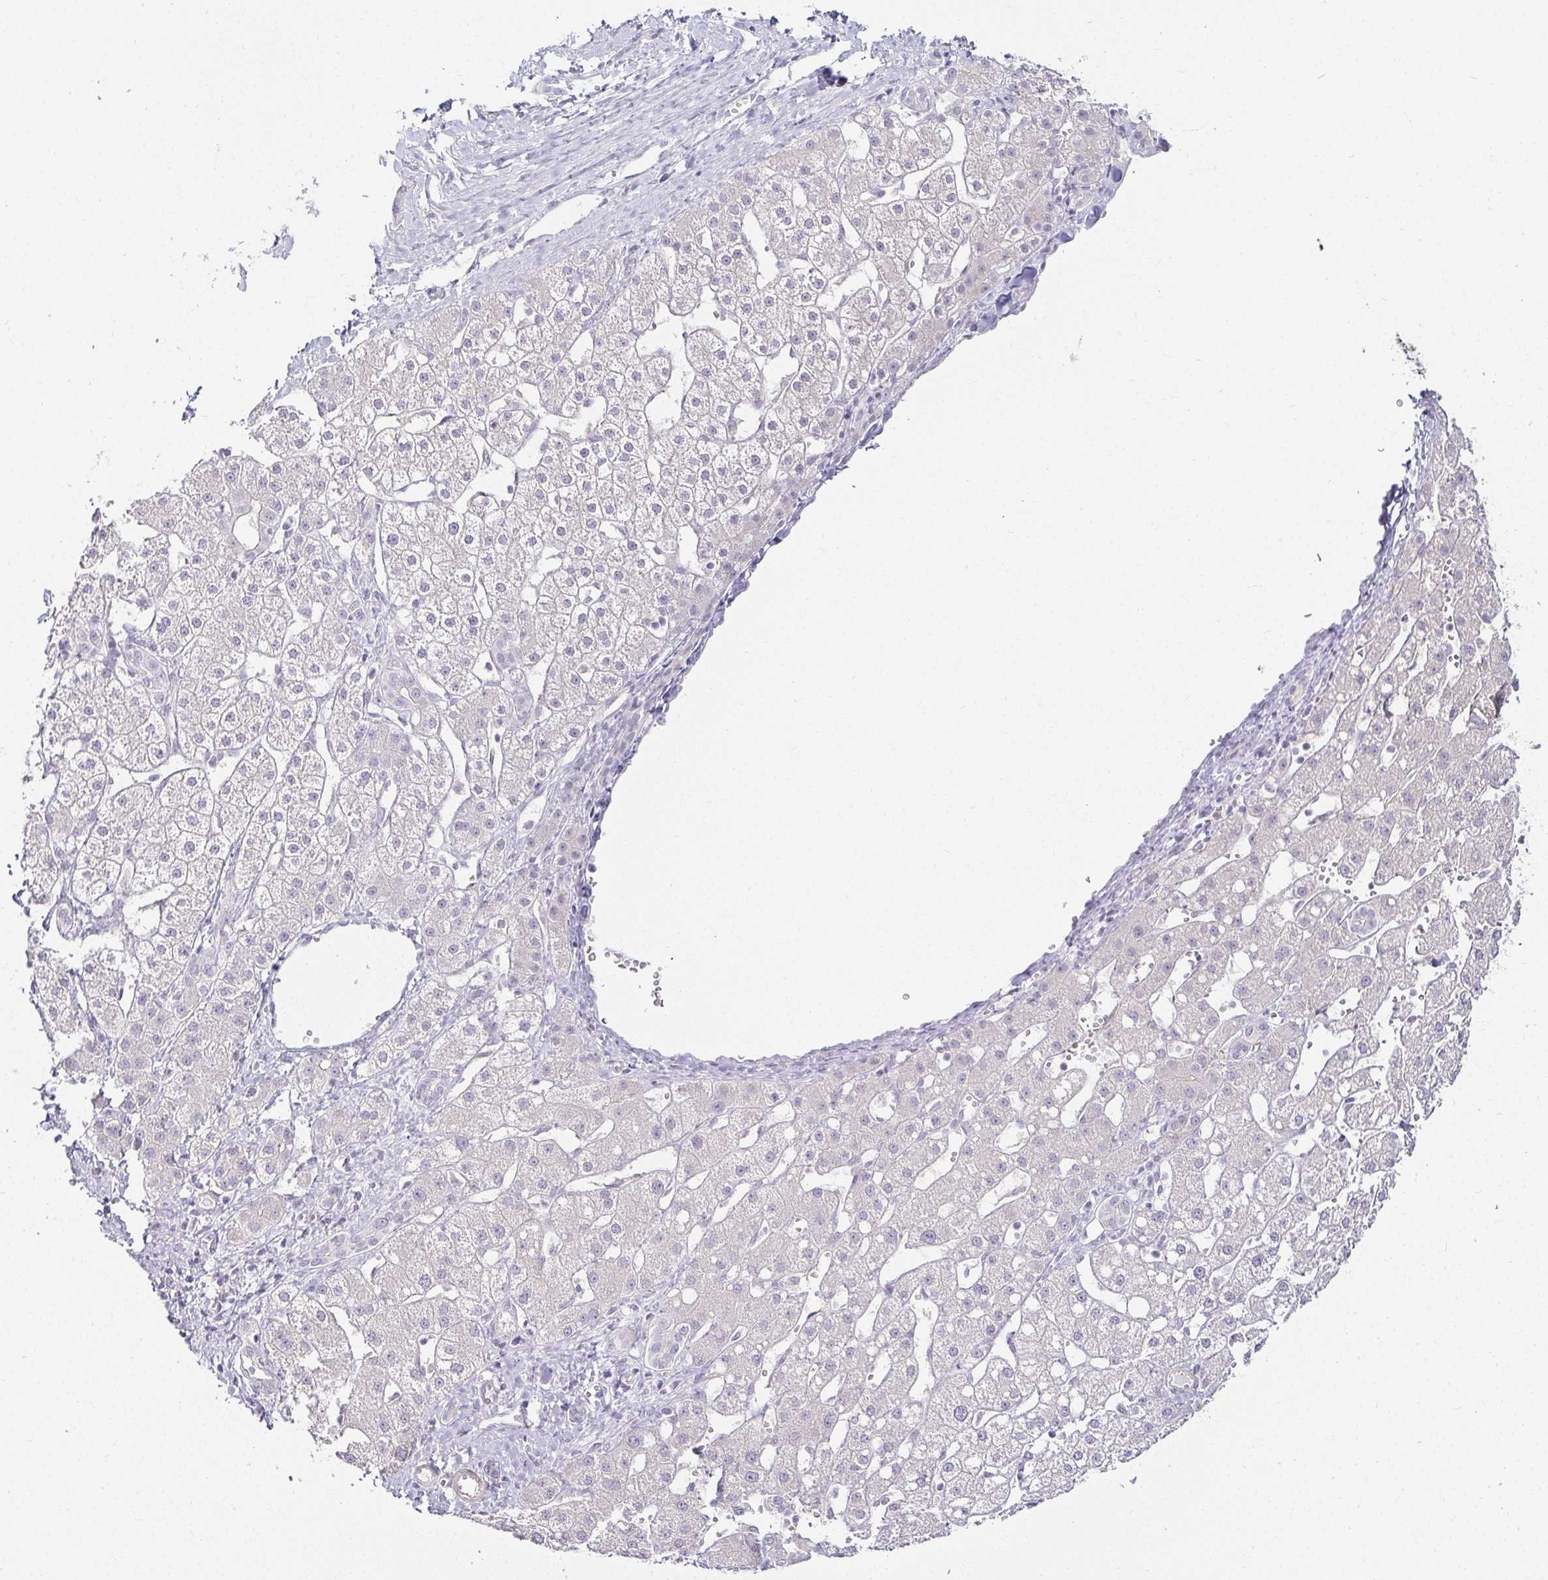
{"staining": {"intensity": "negative", "quantity": "none", "location": "none"}, "tissue": "liver cancer", "cell_type": "Tumor cells", "image_type": "cancer", "snomed": [{"axis": "morphology", "description": "Carcinoma, Hepatocellular, NOS"}, {"axis": "topography", "description": "Liver"}], "caption": "IHC histopathology image of neoplastic tissue: hepatocellular carcinoma (liver) stained with DAB (3,3'-diaminobenzidine) shows no significant protein positivity in tumor cells. Brightfield microscopy of immunohistochemistry (IHC) stained with DAB (3,3'-diaminobenzidine) (brown) and hematoxylin (blue), captured at high magnification.", "gene": "ACAN", "patient": {"sex": "male", "age": 67}}